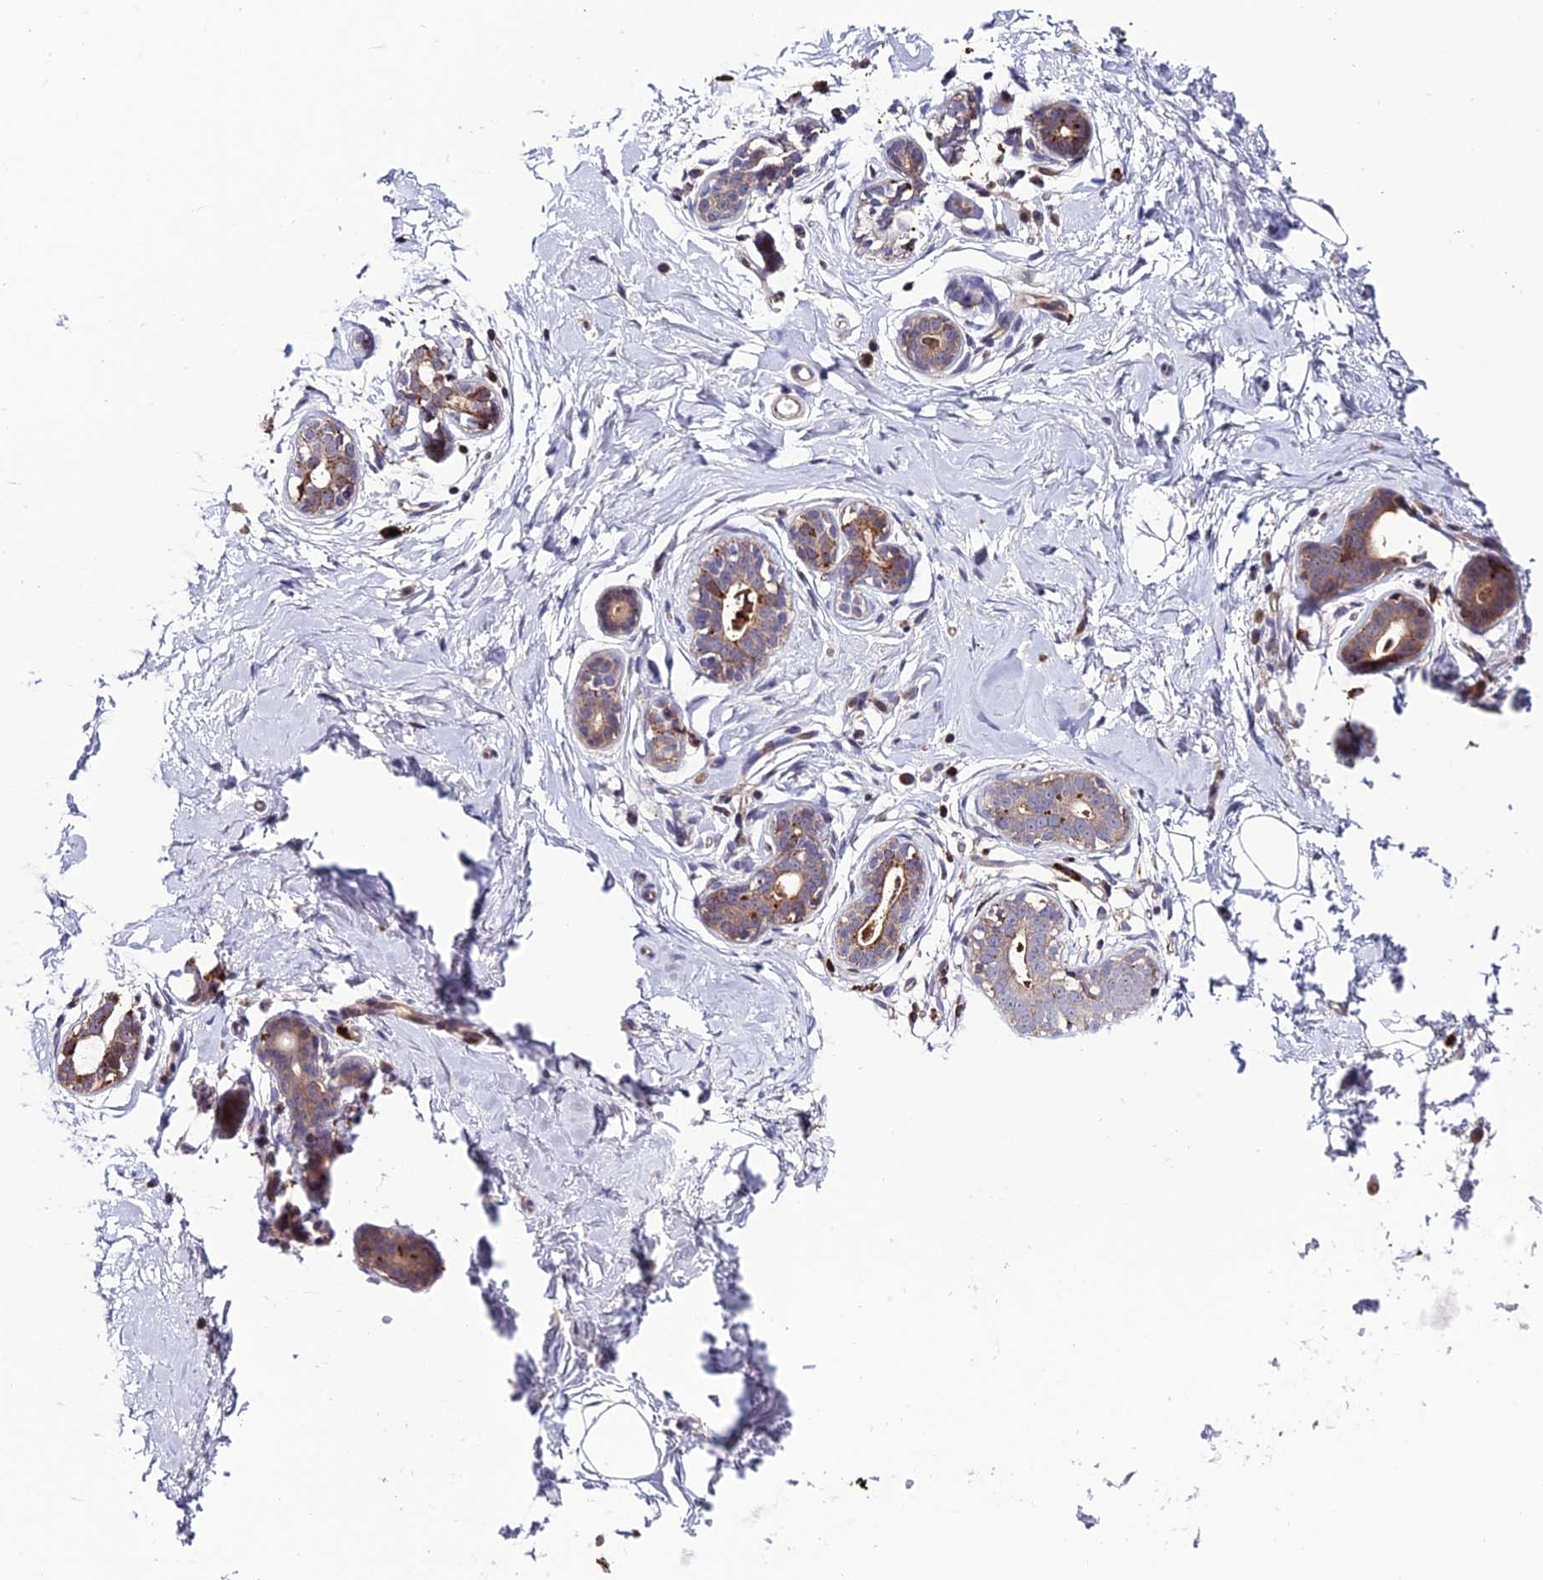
{"staining": {"intensity": "negative", "quantity": "none", "location": "none"}, "tissue": "breast", "cell_type": "Adipocytes", "image_type": "normal", "snomed": [{"axis": "morphology", "description": "Normal tissue, NOS"}, {"axis": "morphology", "description": "Adenoma, NOS"}, {"axis": "topography", "description": "Breast"}], "caption": "Immunohistochemical staining of unremarkable breast shows no significant staining in adipocytes.", "gene": "ARHGEF18", "patient": {"sex": "female", "age": 23}}